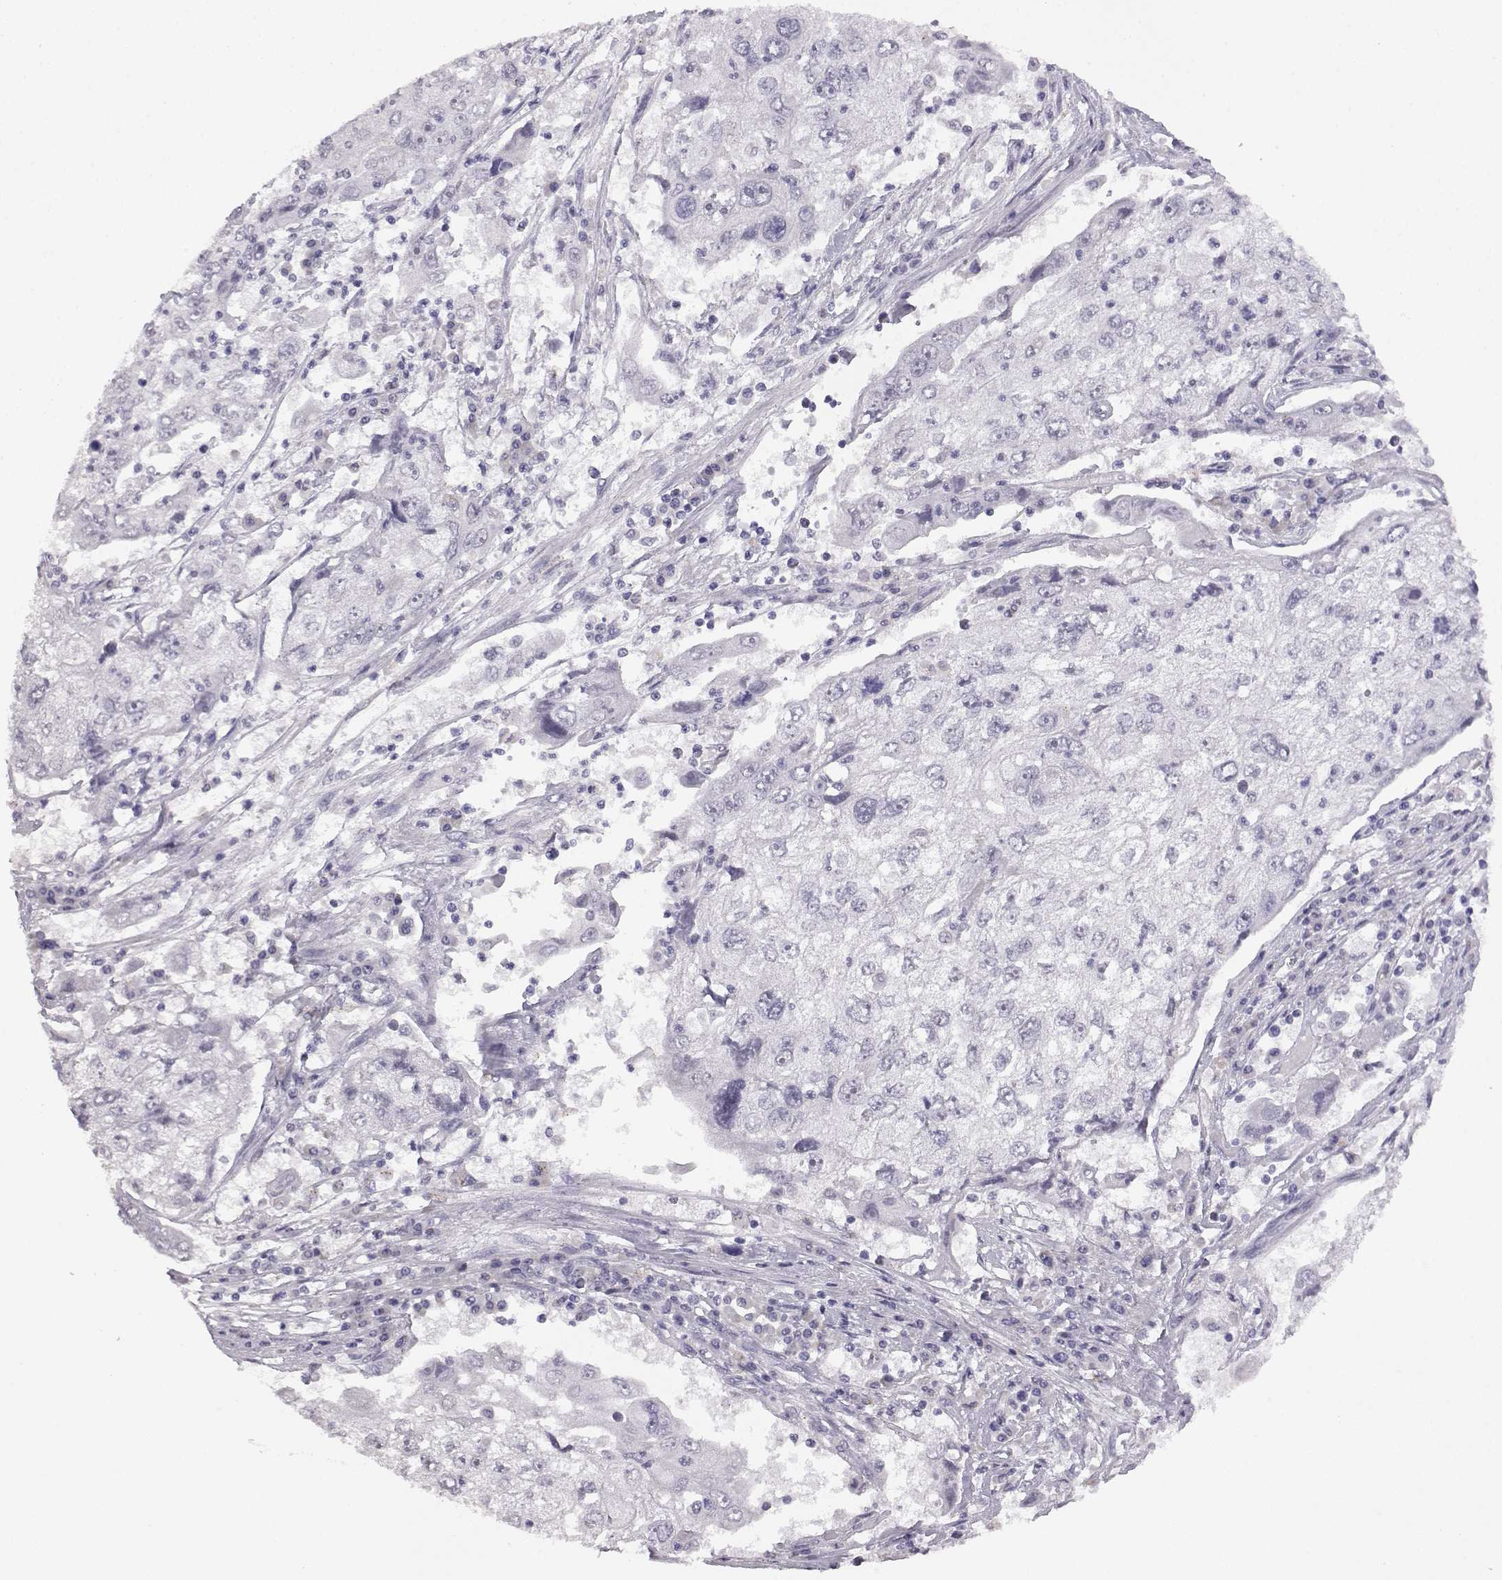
{"staining": {"intensity": "negative", "quantity": "none", "location": "none"}, "tissue": "cervical cancer", "cell_type": "Tumor cells", "image_type": "cancer", "snomed": [{"axis": "morphology", "description": "Squamous cell carcinoma, NOS"}, {"axis": "topography", "description": "Cervix"}], "caption": "Human squamous cell carcinoma (cervical) stained for a protein using immunohistochemistry (IHC) displays no positivity in tumor cells.", "gene": "VGF", "patient": {"sex": "female", "age": 36}}